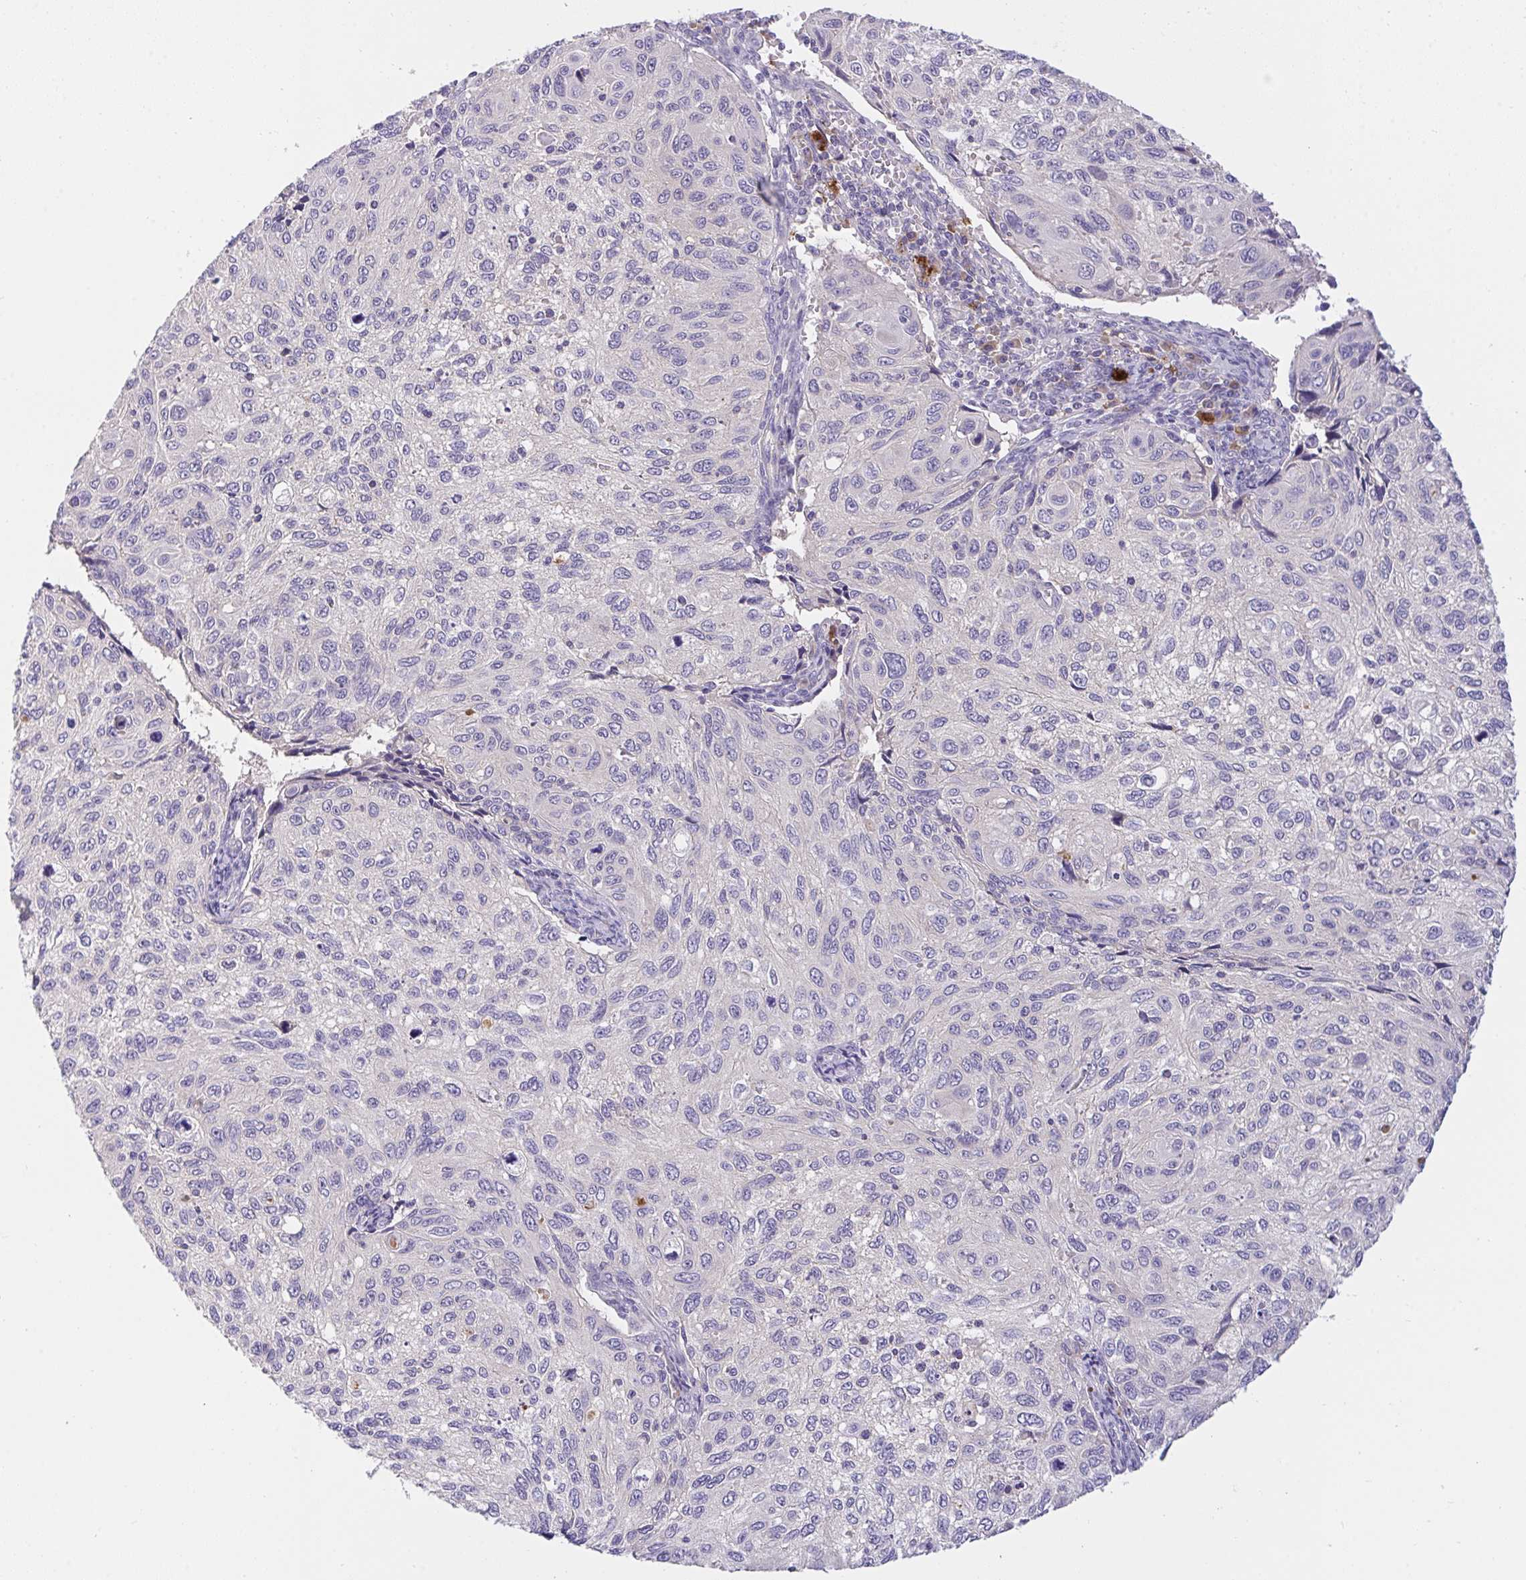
{"staining": {"intensity": "negative", "quantity": "none", "location": "none"}, "tissue": "cervical cancer", "cell_type": "Tumor cells", "image_type": "cancer", "snomed": [{"axis": "morphology", "description": "Squamous cell carcinoma, NOS"}, {"axis": "topography", "description": "Cervix"}], "caption": "Human cervical cancer stained for a protein using IHC shows no expression in tumor cells.", "gene": "ZNF581", "patient": {"sex": "female", "age": 70}}